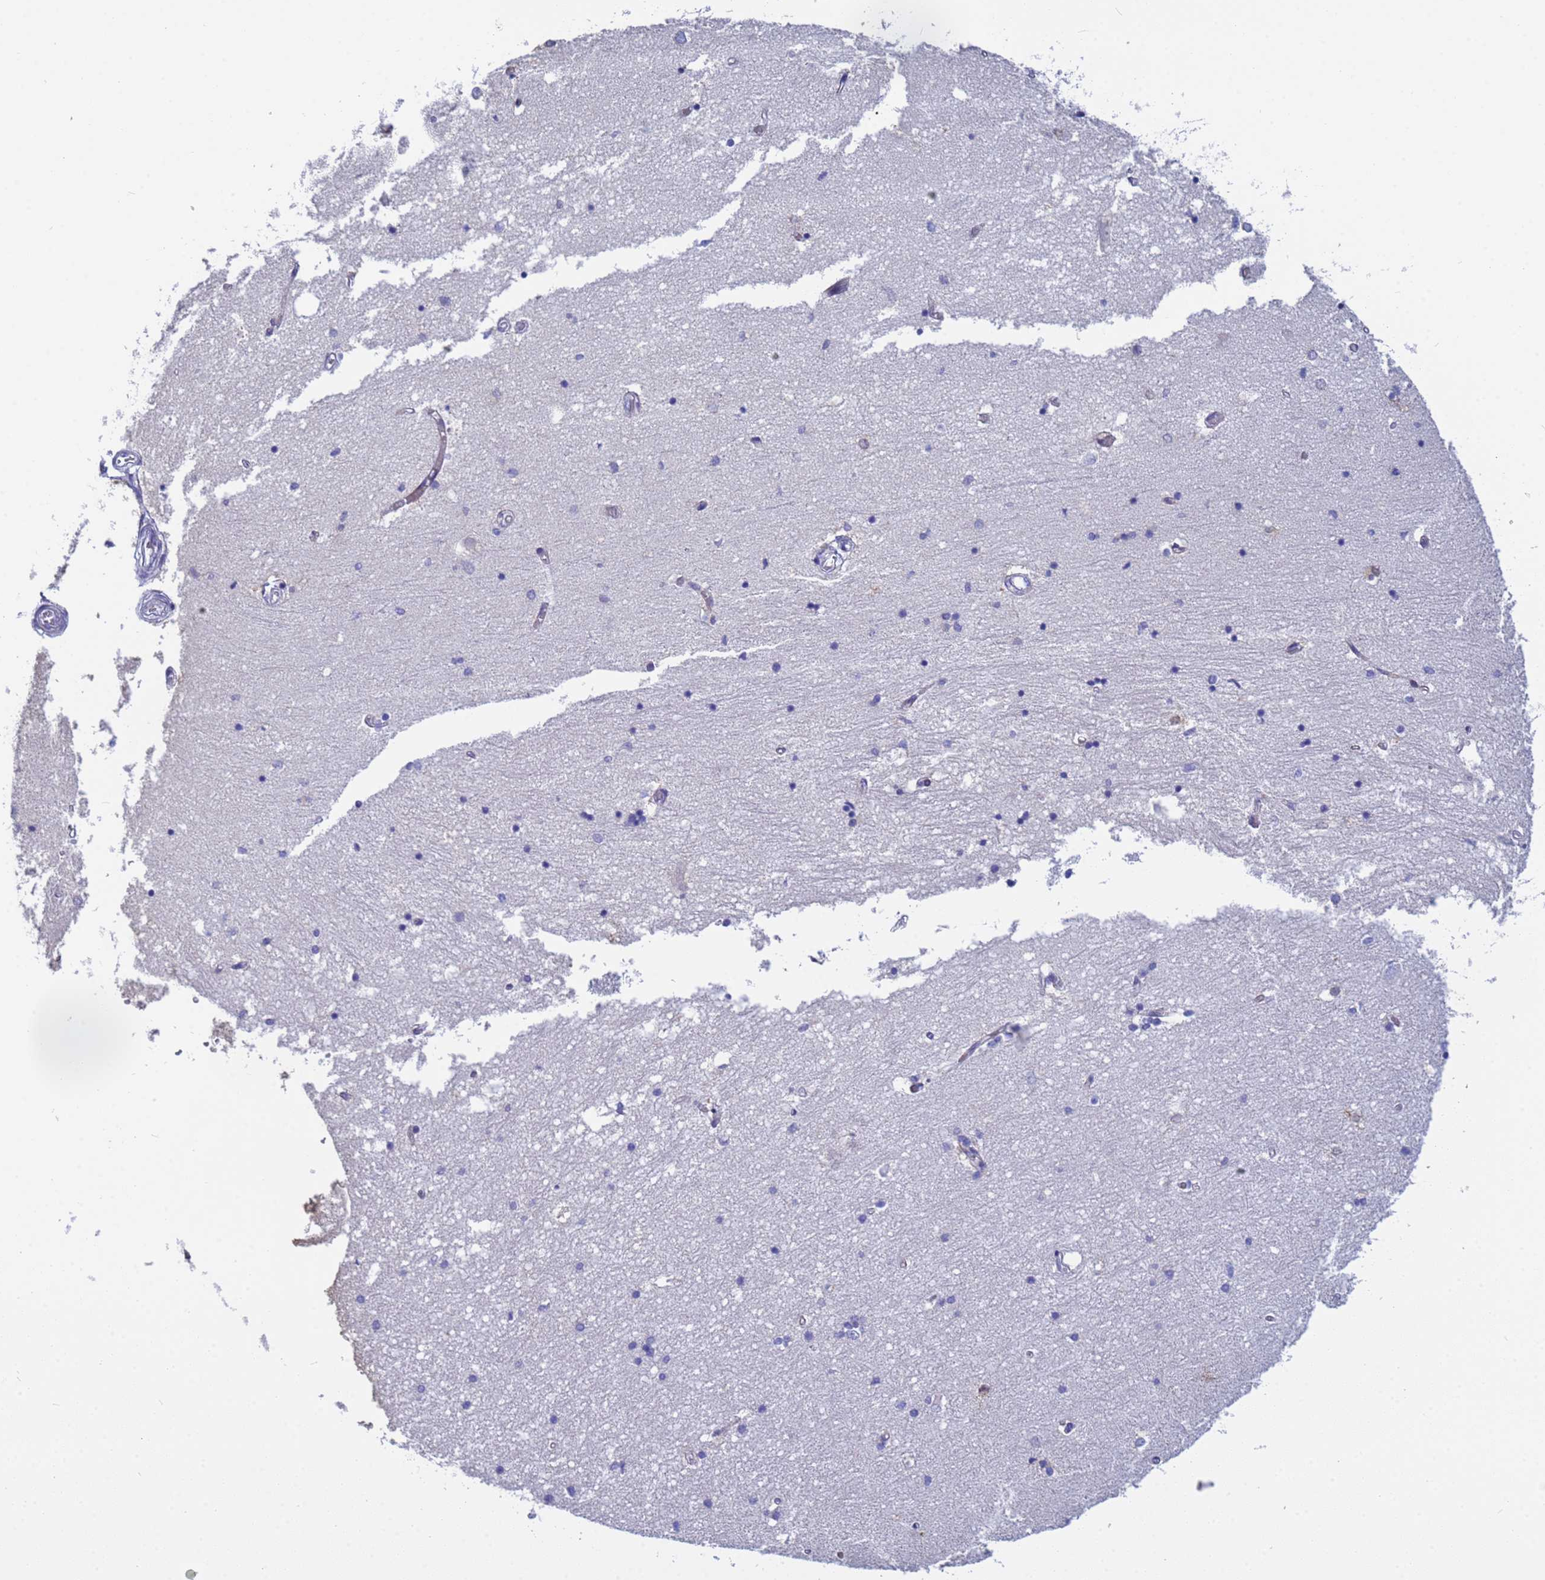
{"staining": {"intensity": "negative", "quantity": "none", "location": "none"}, "tissue": "hippocampus", "cell_type": "Glial cells", "image_type": "normal", "snomed": [{"axis": "morphology", "description": "Normal tissue, NOS"}, {"axis": "topography", "description": "Hippocampus"}], "caption": "DAB immunohistochemical staining of benign hippocampus exhibits no significant expression in glial cells. Nuclei are stained in blue.", "gene": "PPP6R1", "patient": {"sex": "male", "age": 45}}